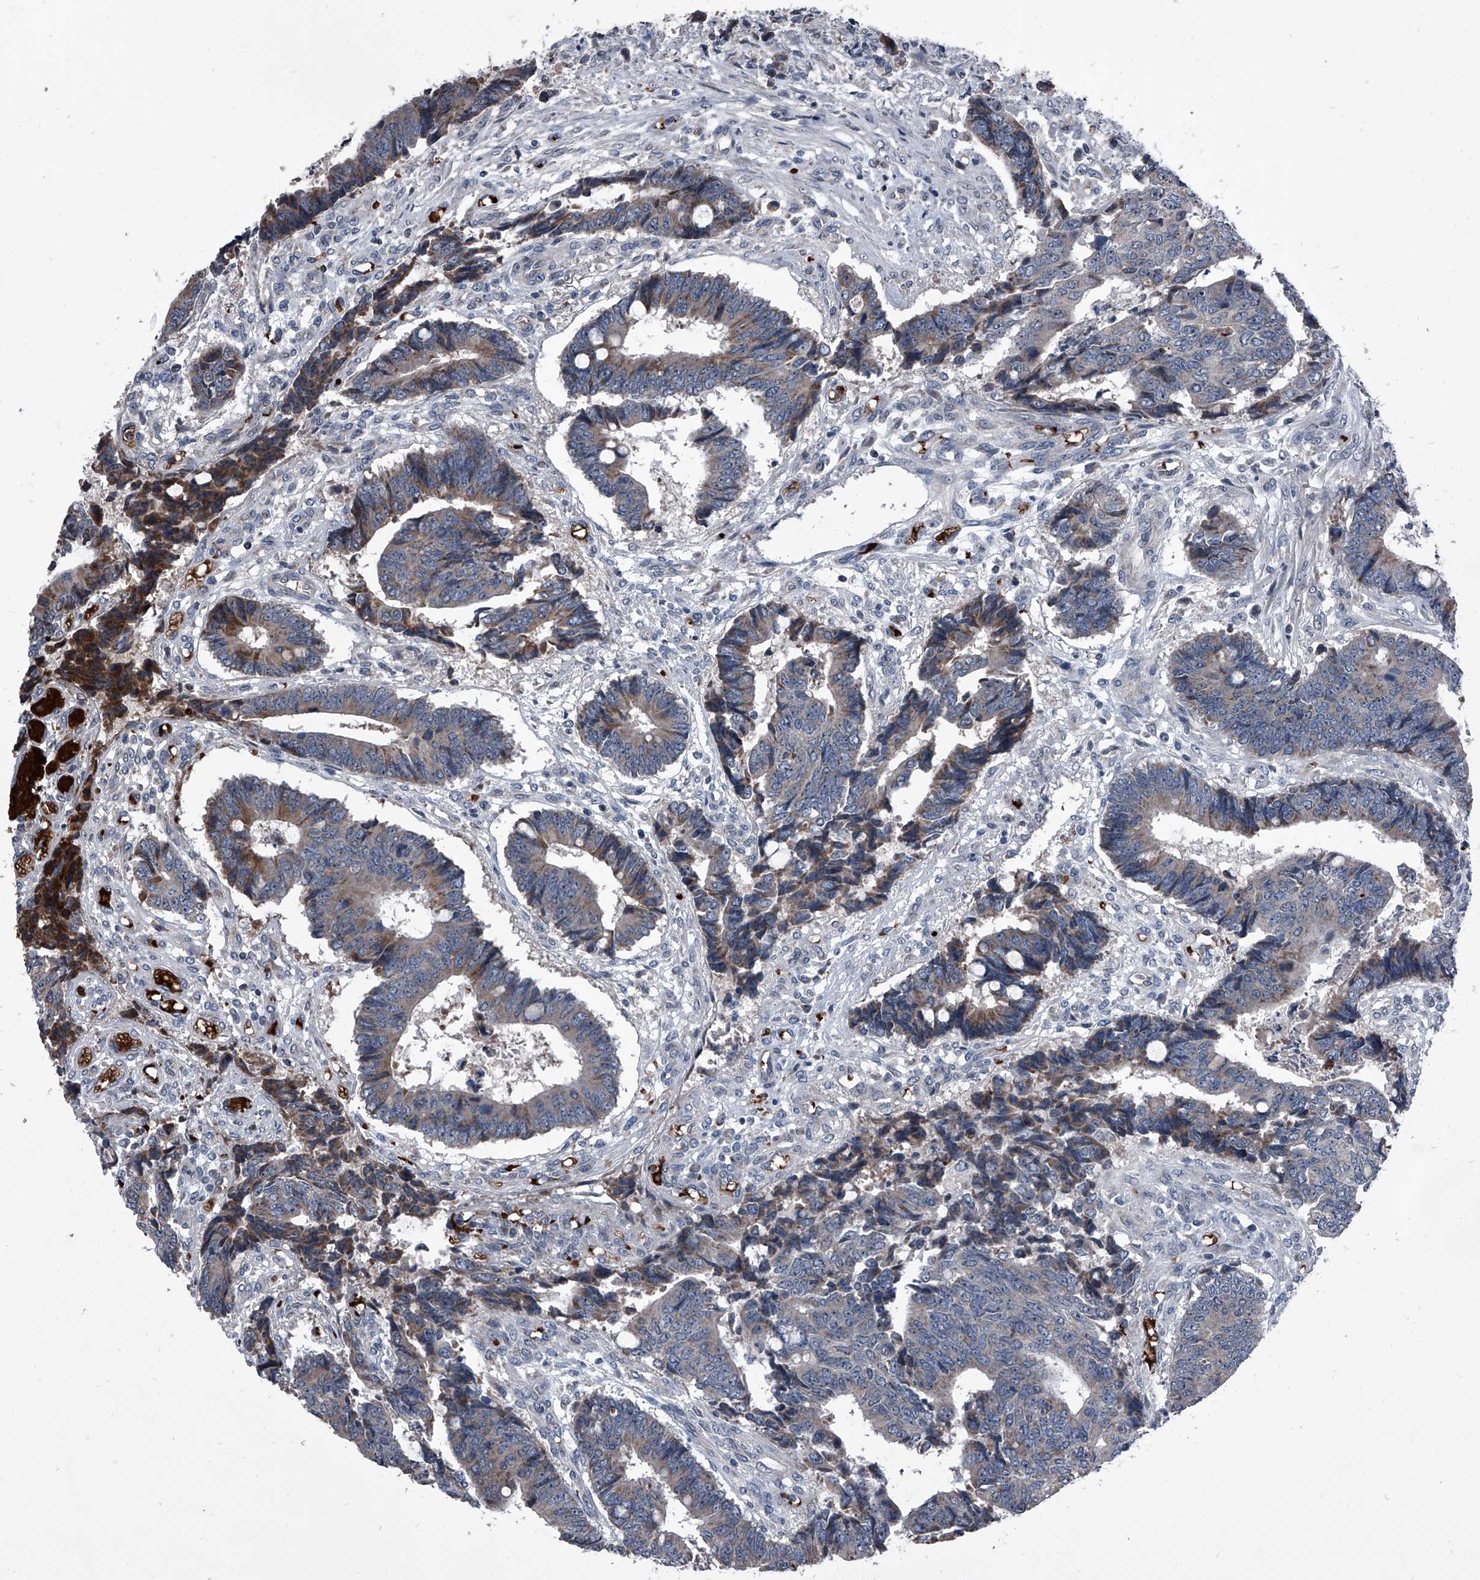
{"staining": {"intensity": "moderate", "quantity": "<25%", "location": "cytoplasmic/membranous"}, "tissue": "colorectal cancer", "cell_type": "Tumor cells", "image_type": "cancer", "snomed": [{"axis": "morphology", "description": "Adenocarcinoma, NOS"}, {"axis": "topography", "description": "Rectum"}], "caption": "Immunohistochemical staining of adenocarcinoma (colorectal) displays moderate cytoplasmic/membranous protein expression in approximately <25% of tumor cells.", "gene": "CEP85L", "patient": {"sex": "male", "age": 84}}